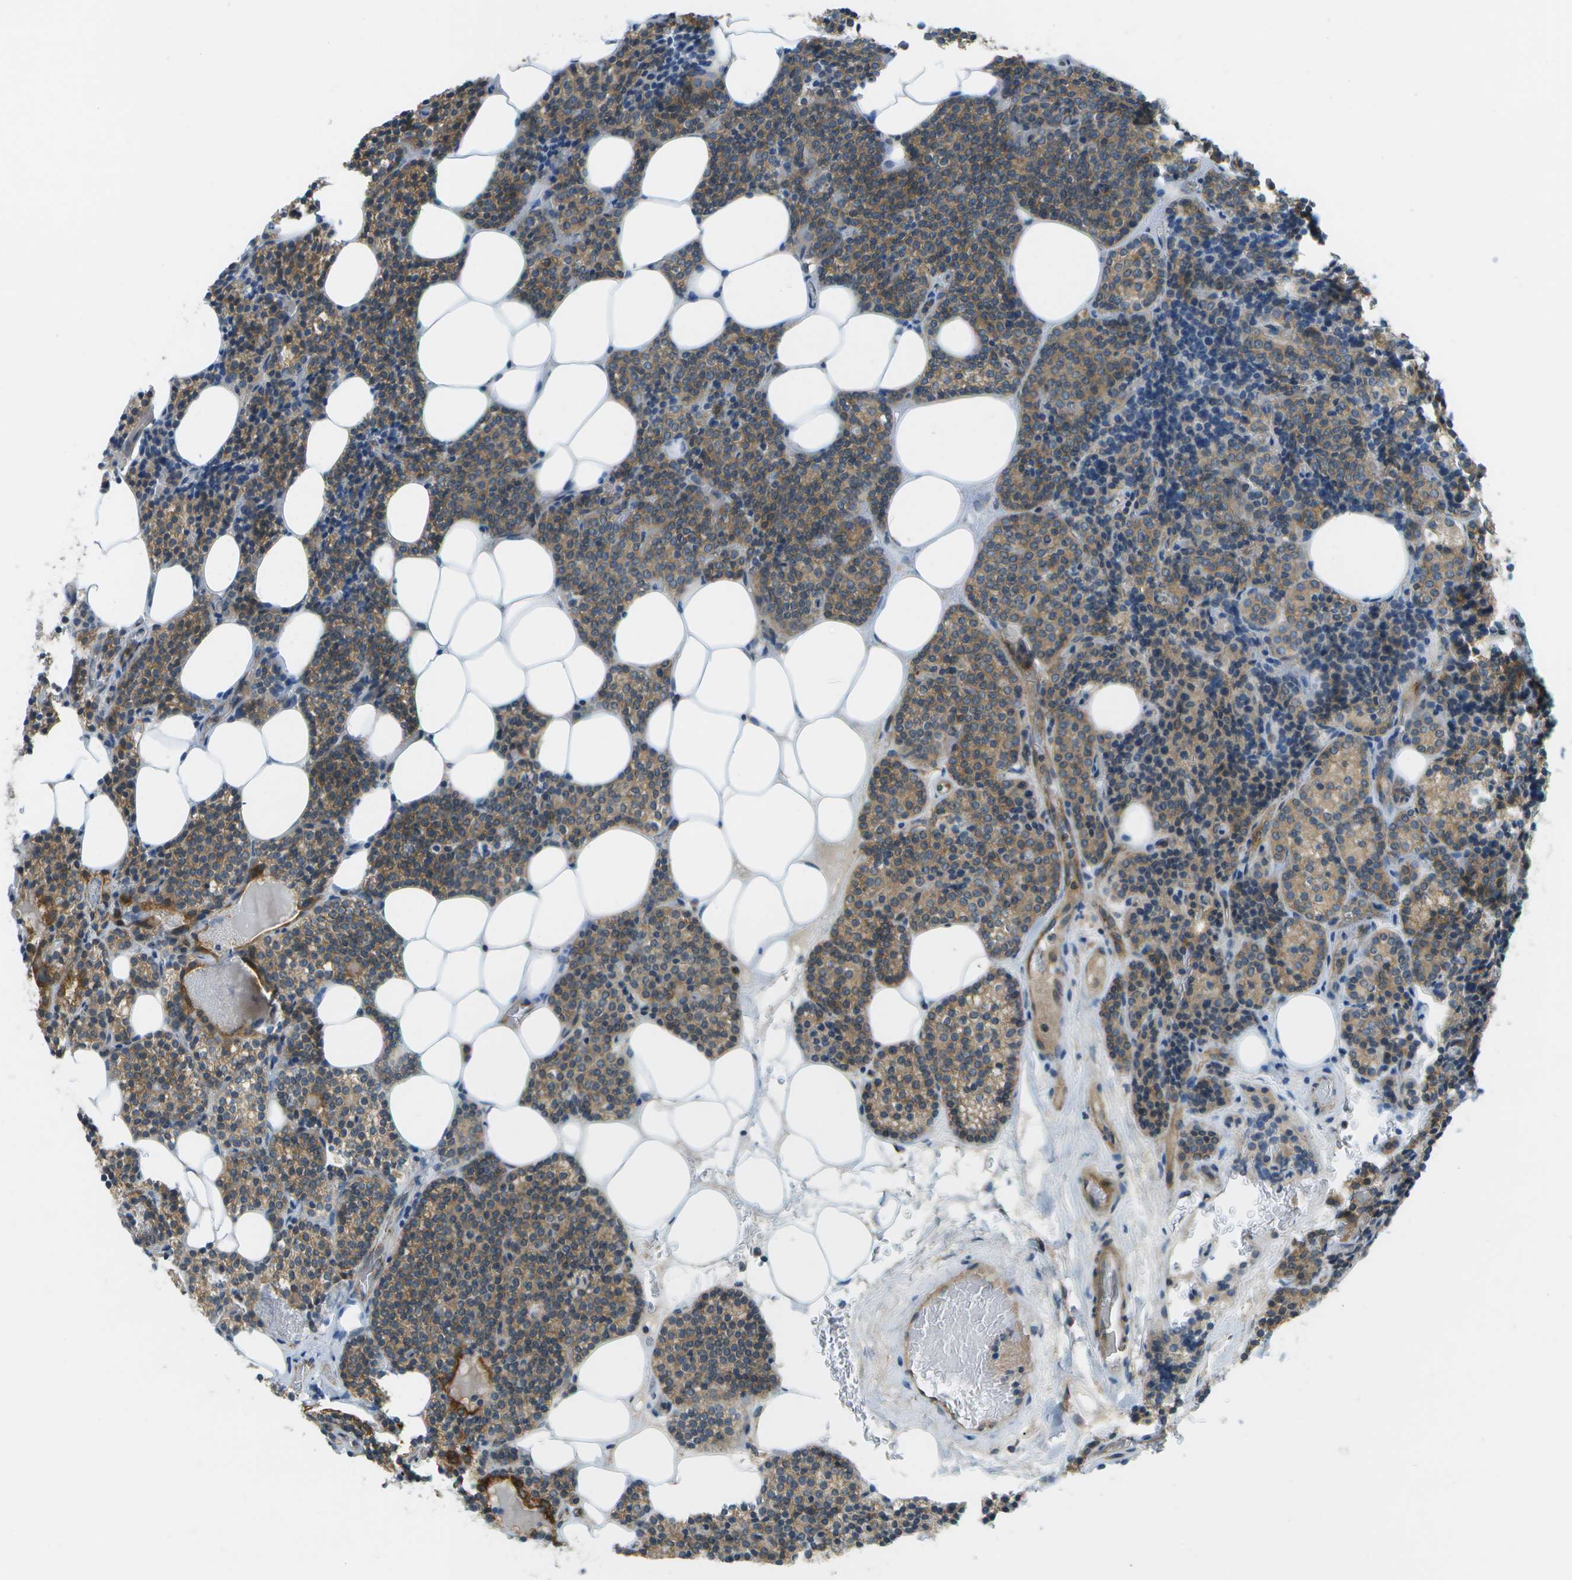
{"staining": {"intensity": "moderate", "quantity": ">75%", "location": "cytoplasmic/membranous"}, "tissue": "parathyroid gland", "cell_type": "Glandular cells", "image_type": "normal", "snomed": [{"axis": "morphology", "description": "Normal tissue, NOS"}, {"axis": "morphology", "description": "Adenoma, NOS"}, {"axis": "topography", "description": "Parathyroid gland"}], "caption": "Brown immunohistochemical staining in benign human parathyroid gland exhibits moderate cytoplasmic/membranous positivity in approximately >75% of glandular cells. Immunohistochemistry (ihc) stains the protein of interest in brown and the nuclei are stained blue.", "gene": "WNK2", "patient": {"sex": "female", "age": 54}}